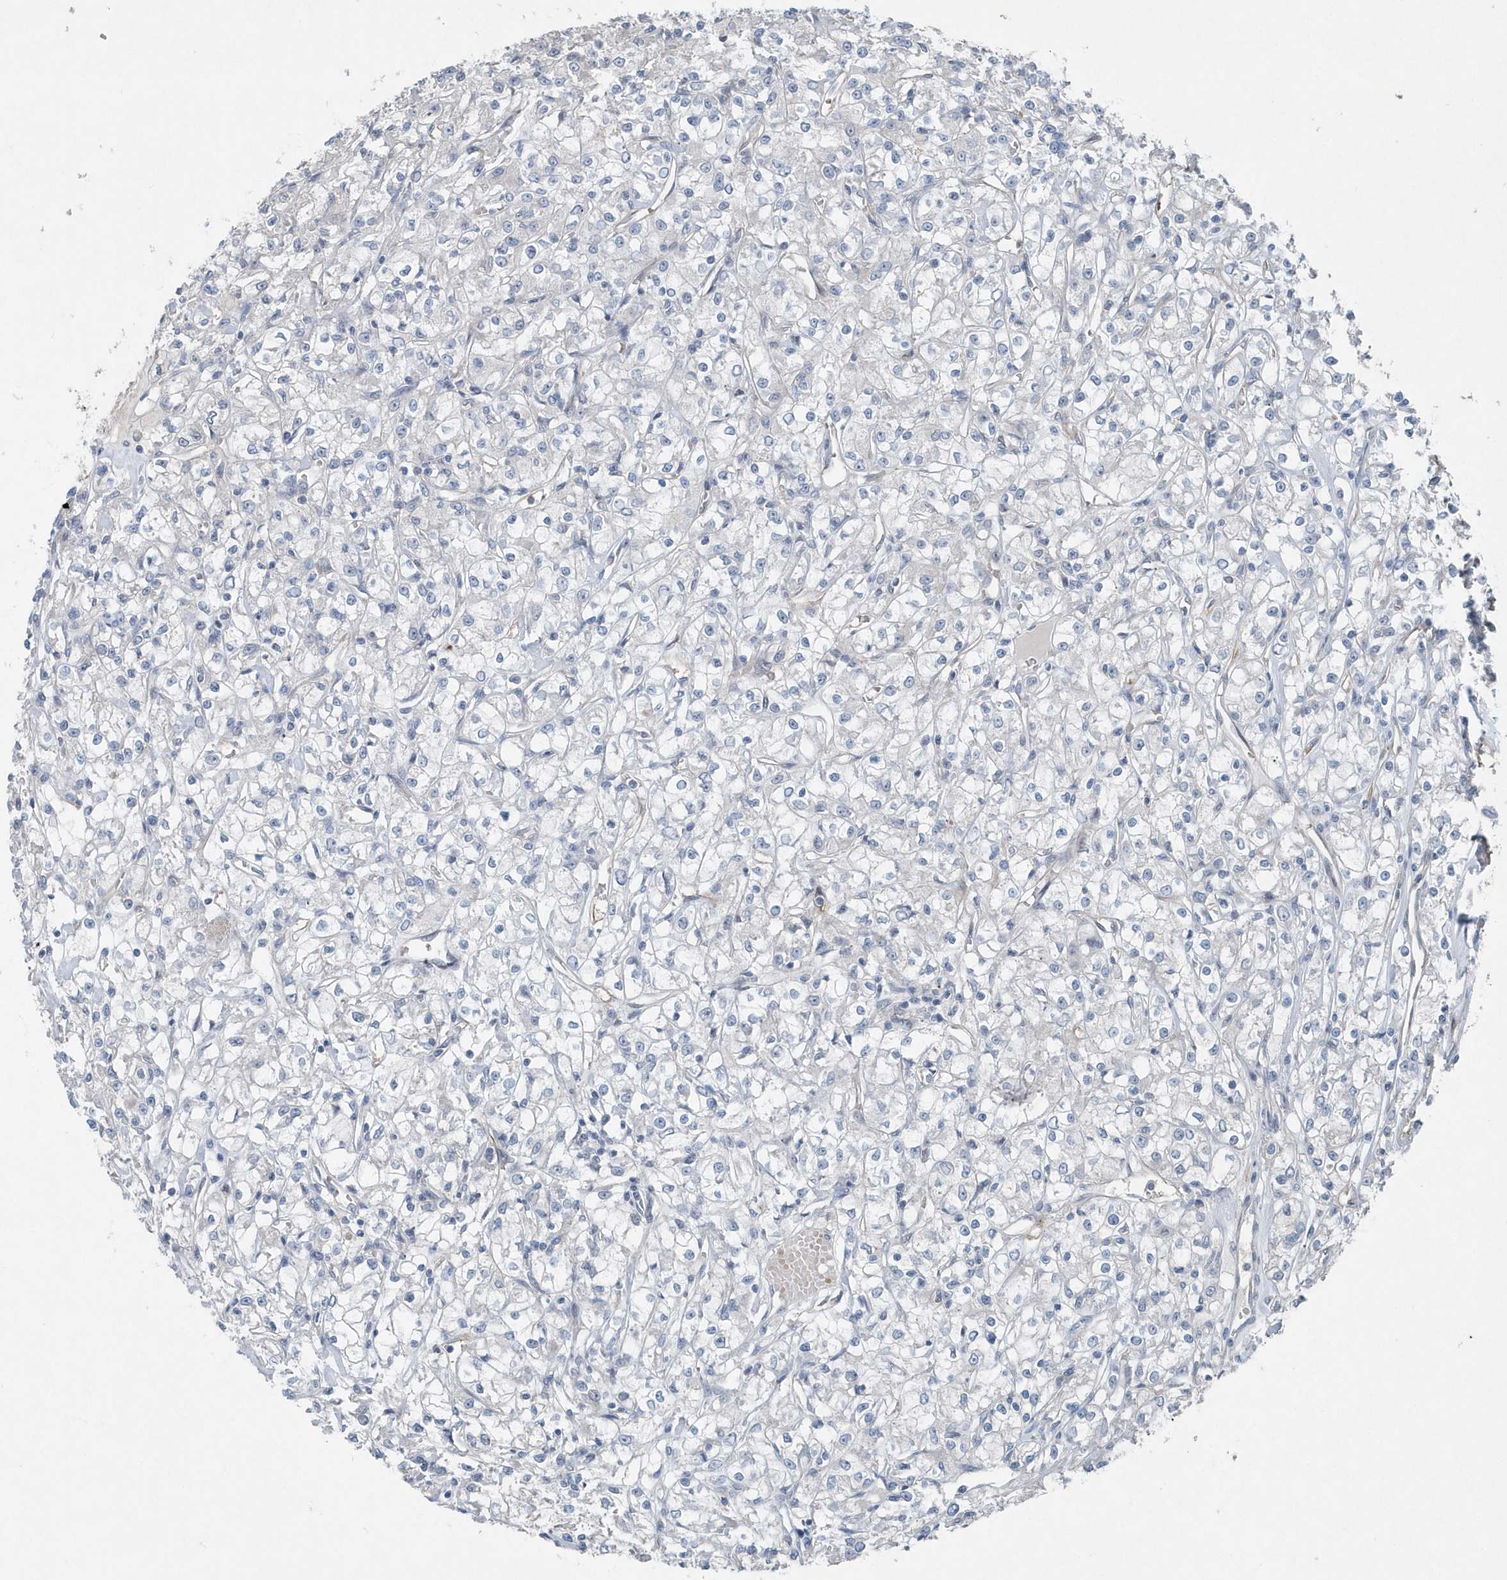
{"staining": {"intensity": "negative", "quantity": "none", "location": "none"}, "tissue": "renal cancer", "cell_type": "Tumor cells", "image_type": "cancer", "snomed": [{"axis": "morphology", "description": "Adenocarcinoma, NOS"}, {"axis": "topography", "description": "Kidney"}], "caption": "Human renal cancer (adenocarcinoma) stained for a protein using immunohistochemistry (IHC) reveals no staining in tumor cells.", "gene": "MCC", "patient": {"sex": "female", "age": 59}}